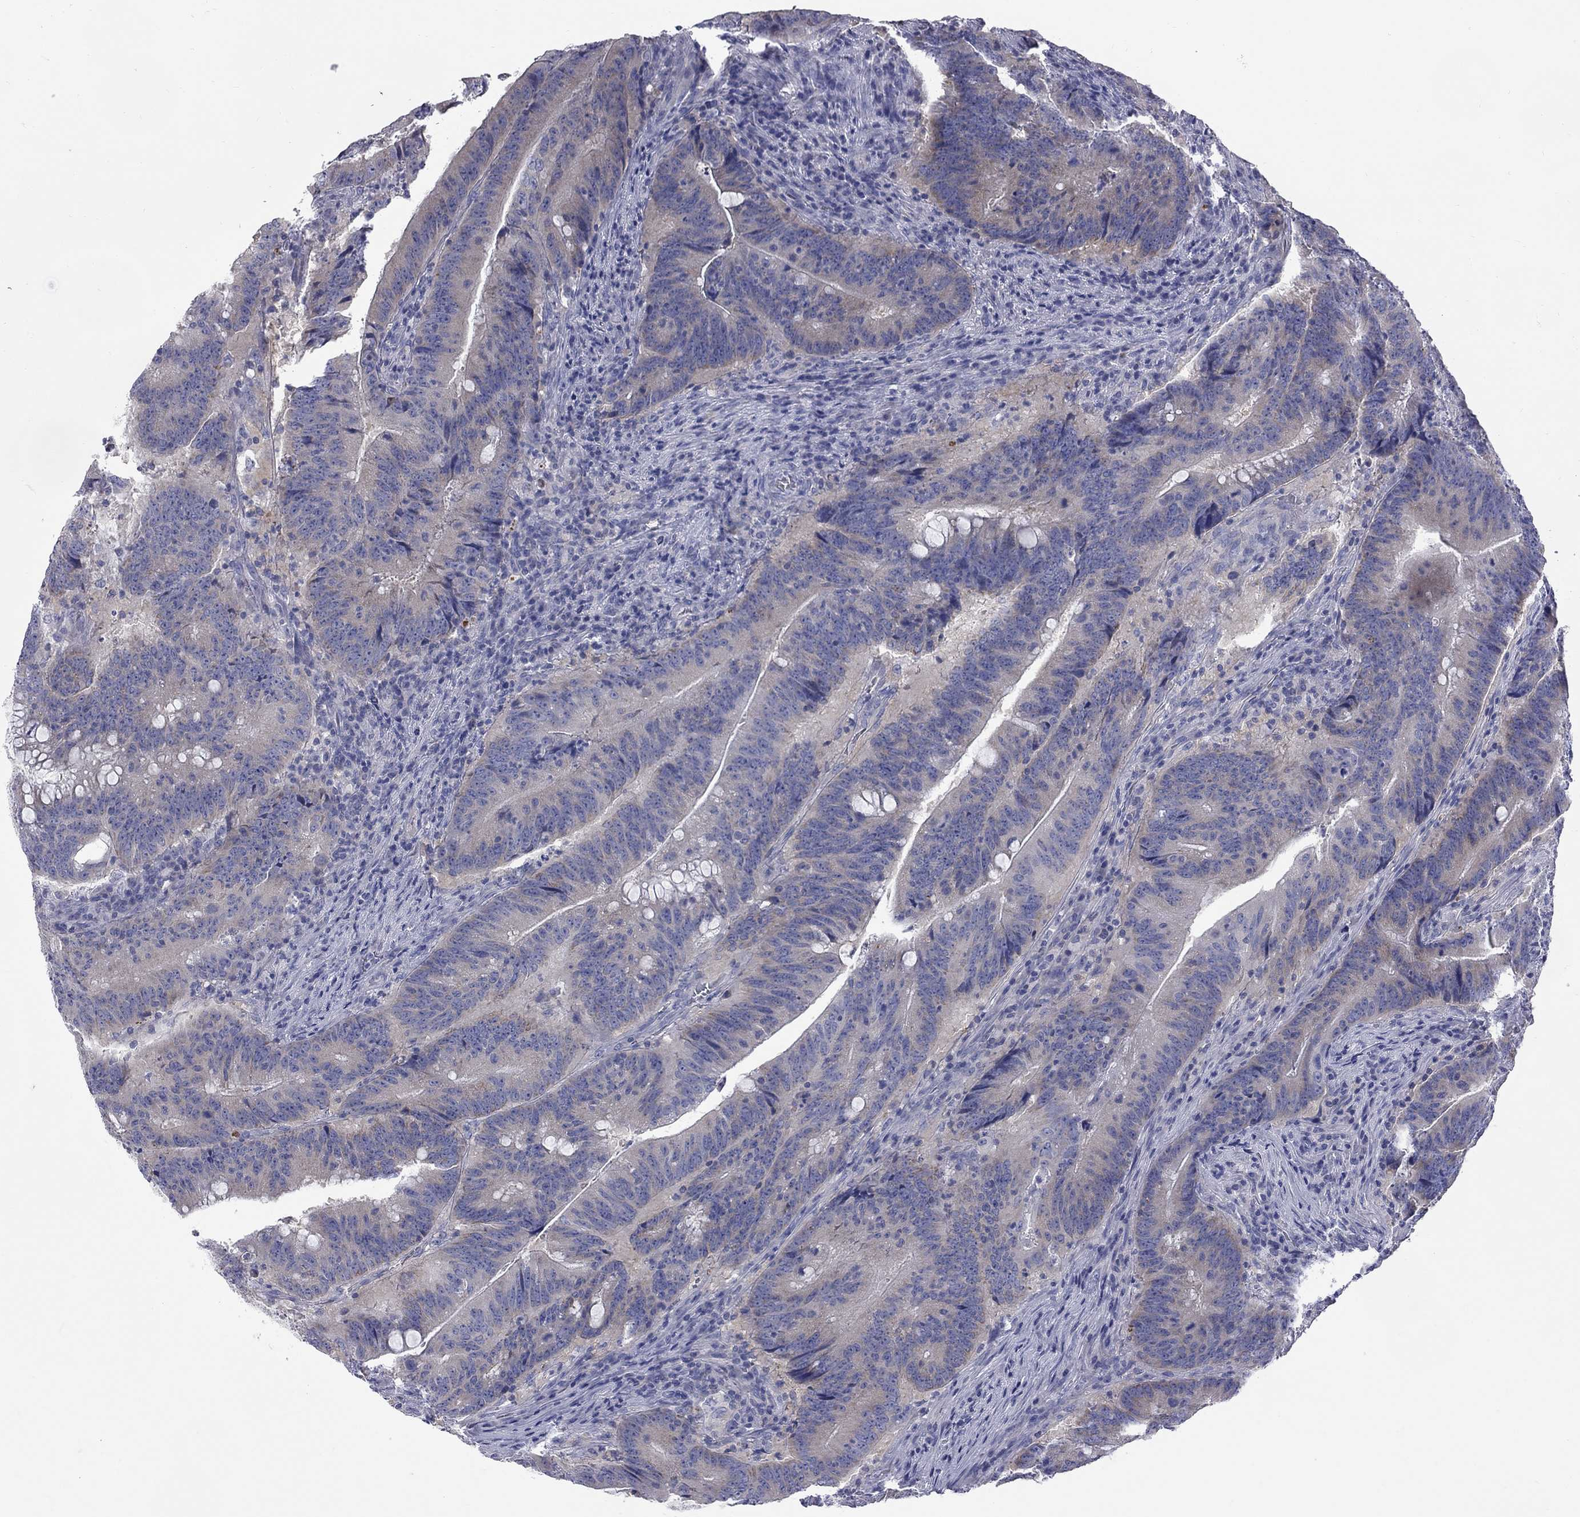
{"staining": {"intensity": "negative", "quantity": "none", "location": "none"}, "tissue": "colorectal cancer", "cell_type": "Tumor cells", "image_type": "cancer", "snomed": [{"axis": "morphology", "description": "Adenocarcinoma, NOS"}, {"axis": "topography", "description": "Colon"}], "caption": "Adenocarcinoma (colorectal) was stained to show a protein in brown. There is no significant positivity in tumor cells.", "gene": "ABCB4", "patient": {"sex": "female", "age": 87}}